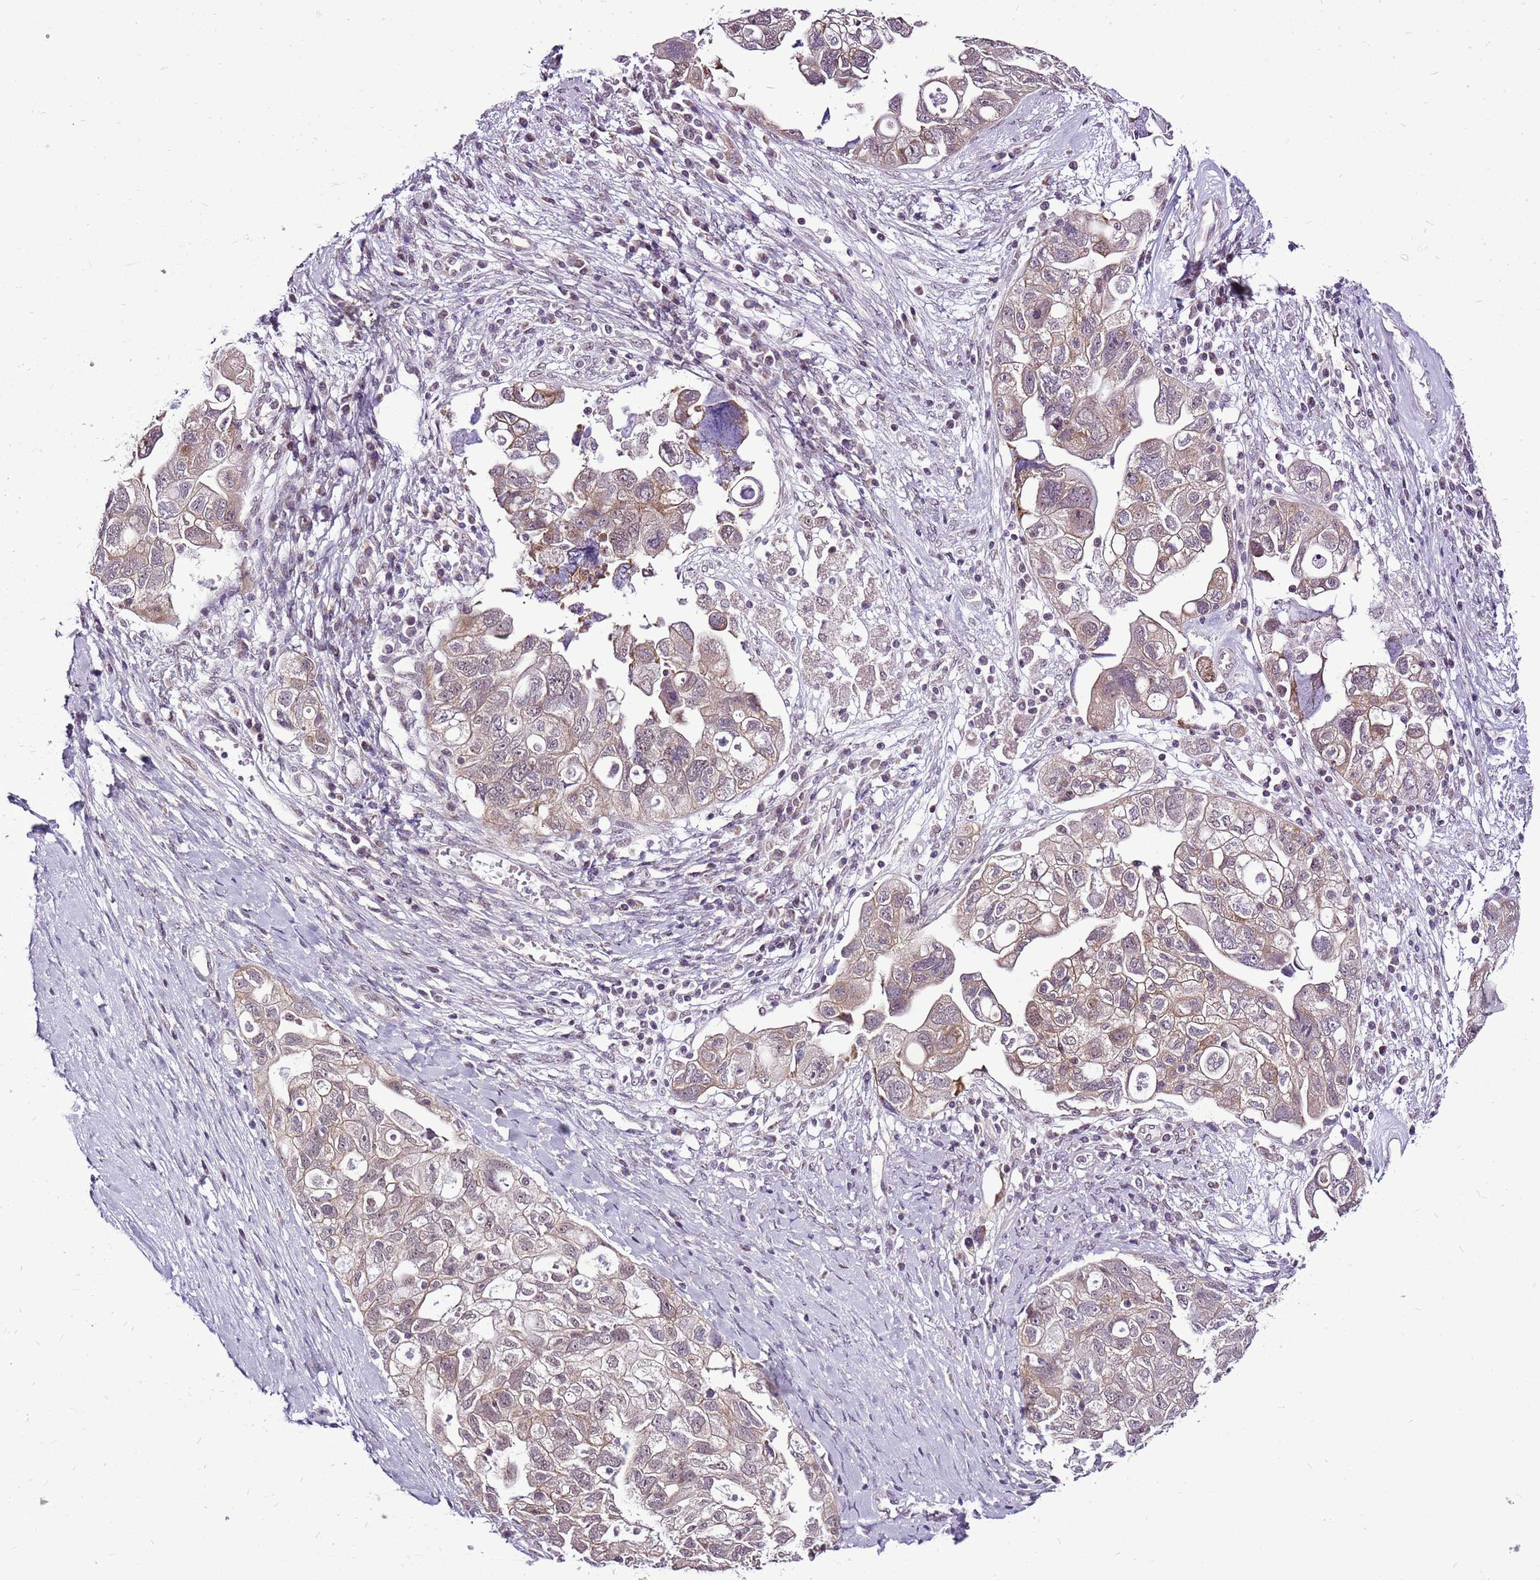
{"staining": {"intensity": "moderate", "quantity": "<25%", "location": "cytoplasmic/membranous"}, "tissue": "ovarian cancer", "cell_type": "Tumor cells", "image_type": "cancer", "snomed": [{"axis": "morphology", "description": "Carcinoma, NOS"}, {"axis": "morphology", "description": "Cystadenocarcinoma, serous, NOS"}, {"axis": "topography", "description": "Ovary"}], "caption": "A high-resolution image shows immunohistochemistry (IHC) staining of ovarian serous cystadenocarcinoma, which displays moderate cytoplasmic/membranous staining in approximately <25% of tumor cells.", "gene": "CCDC166", "patient": {"sex": "female", "age": 69}}